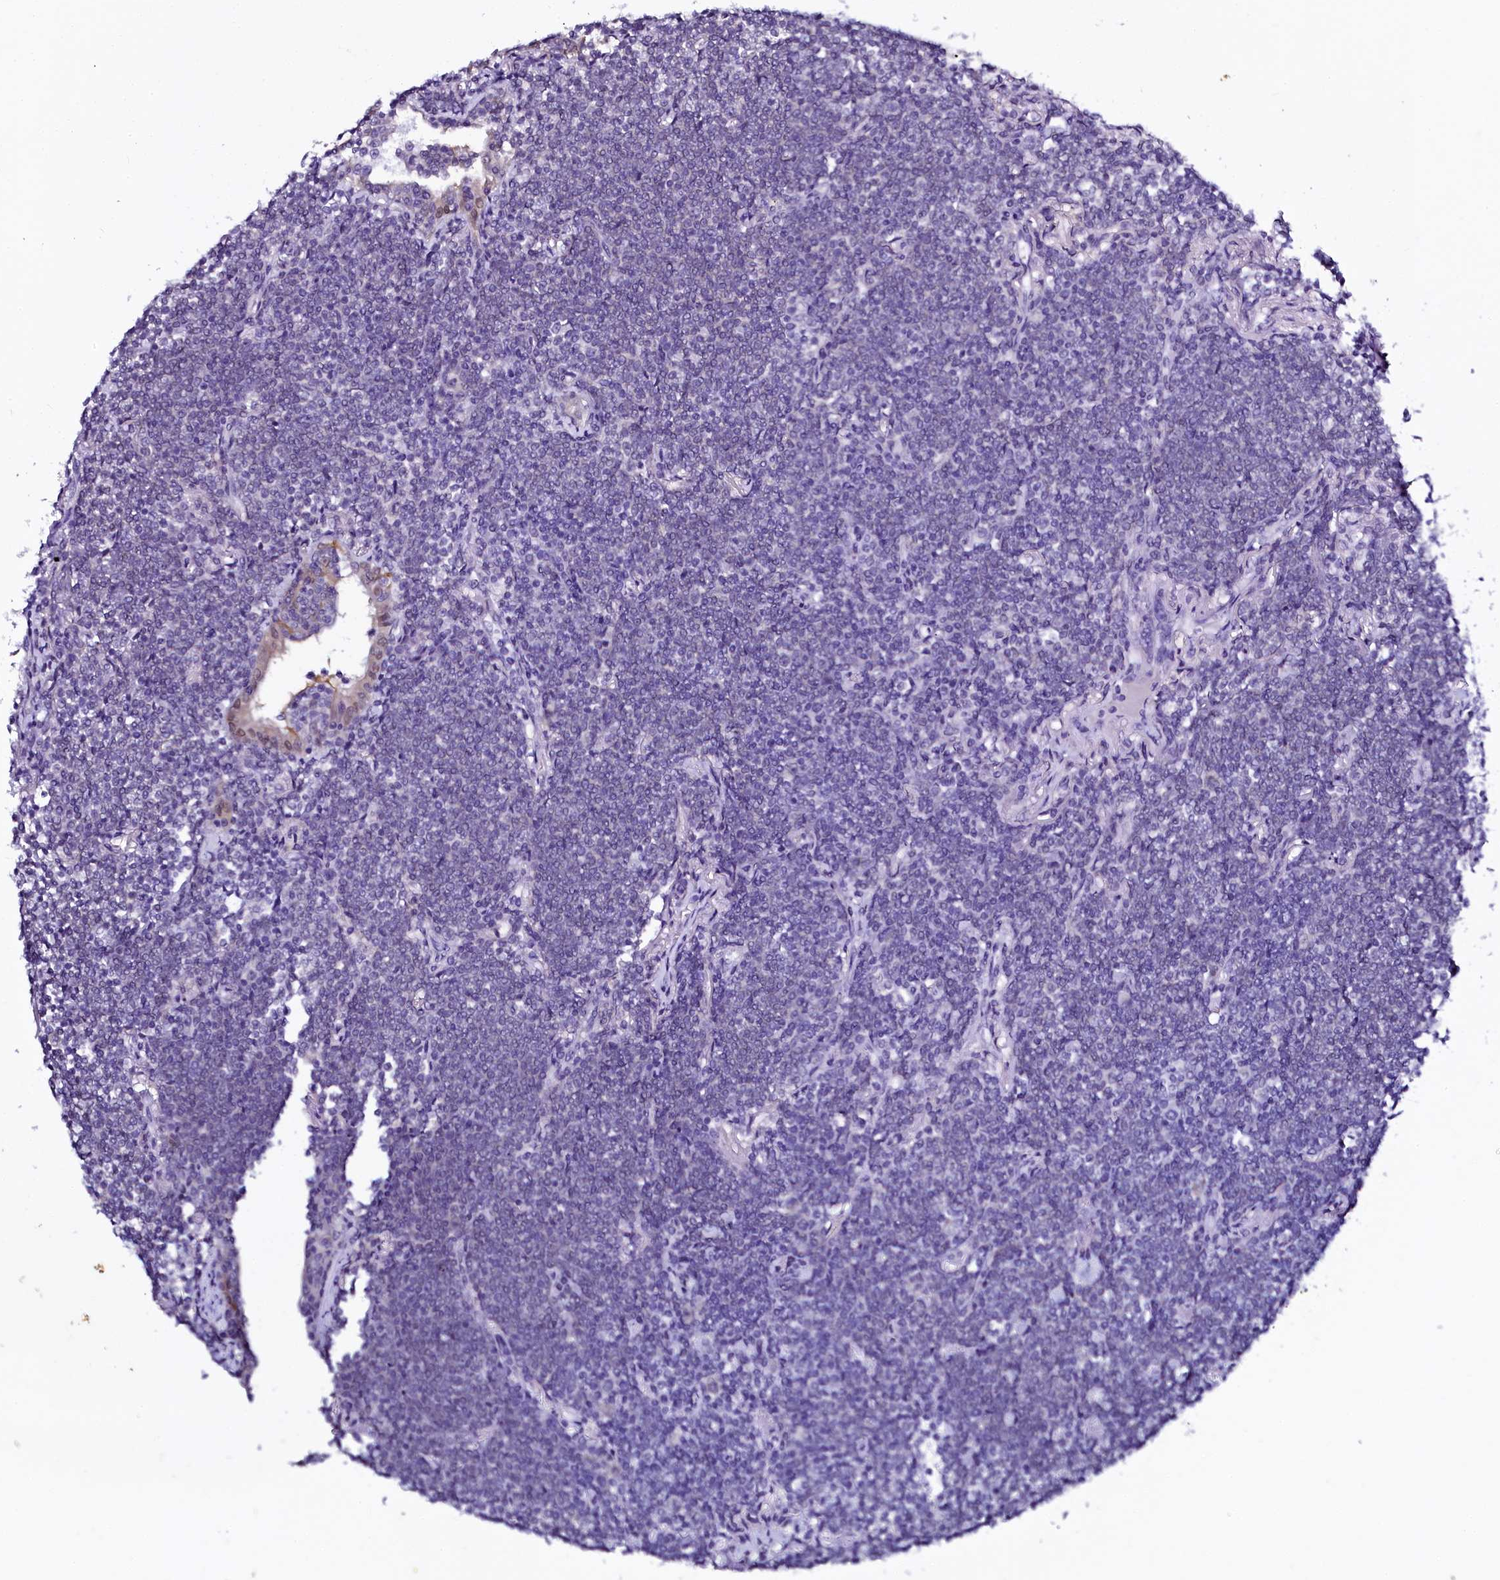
{"staining": {"intensity": "negative", "quantity": "none", "location": "none"}, "tissue": "lymphoma", "cell_type": "Tumor cells", "image_type": "cancer", "snomed": [{"axis": "morphology", "description": "Malignant lymphoma, non-Hodgkin's type, Low grade"}, {"axis": "topography", "description": "Lung"}], "caption": "This photomicrograph is of malignant lymphoma, non-Hodgkin's type (low-grade) stained with IHC to label a protein in brown with the nuclei are counter-stained blue. There is no expression in tumor cells.", "gene": "SORD", "patient": {"sex": "female", "age": 71}}